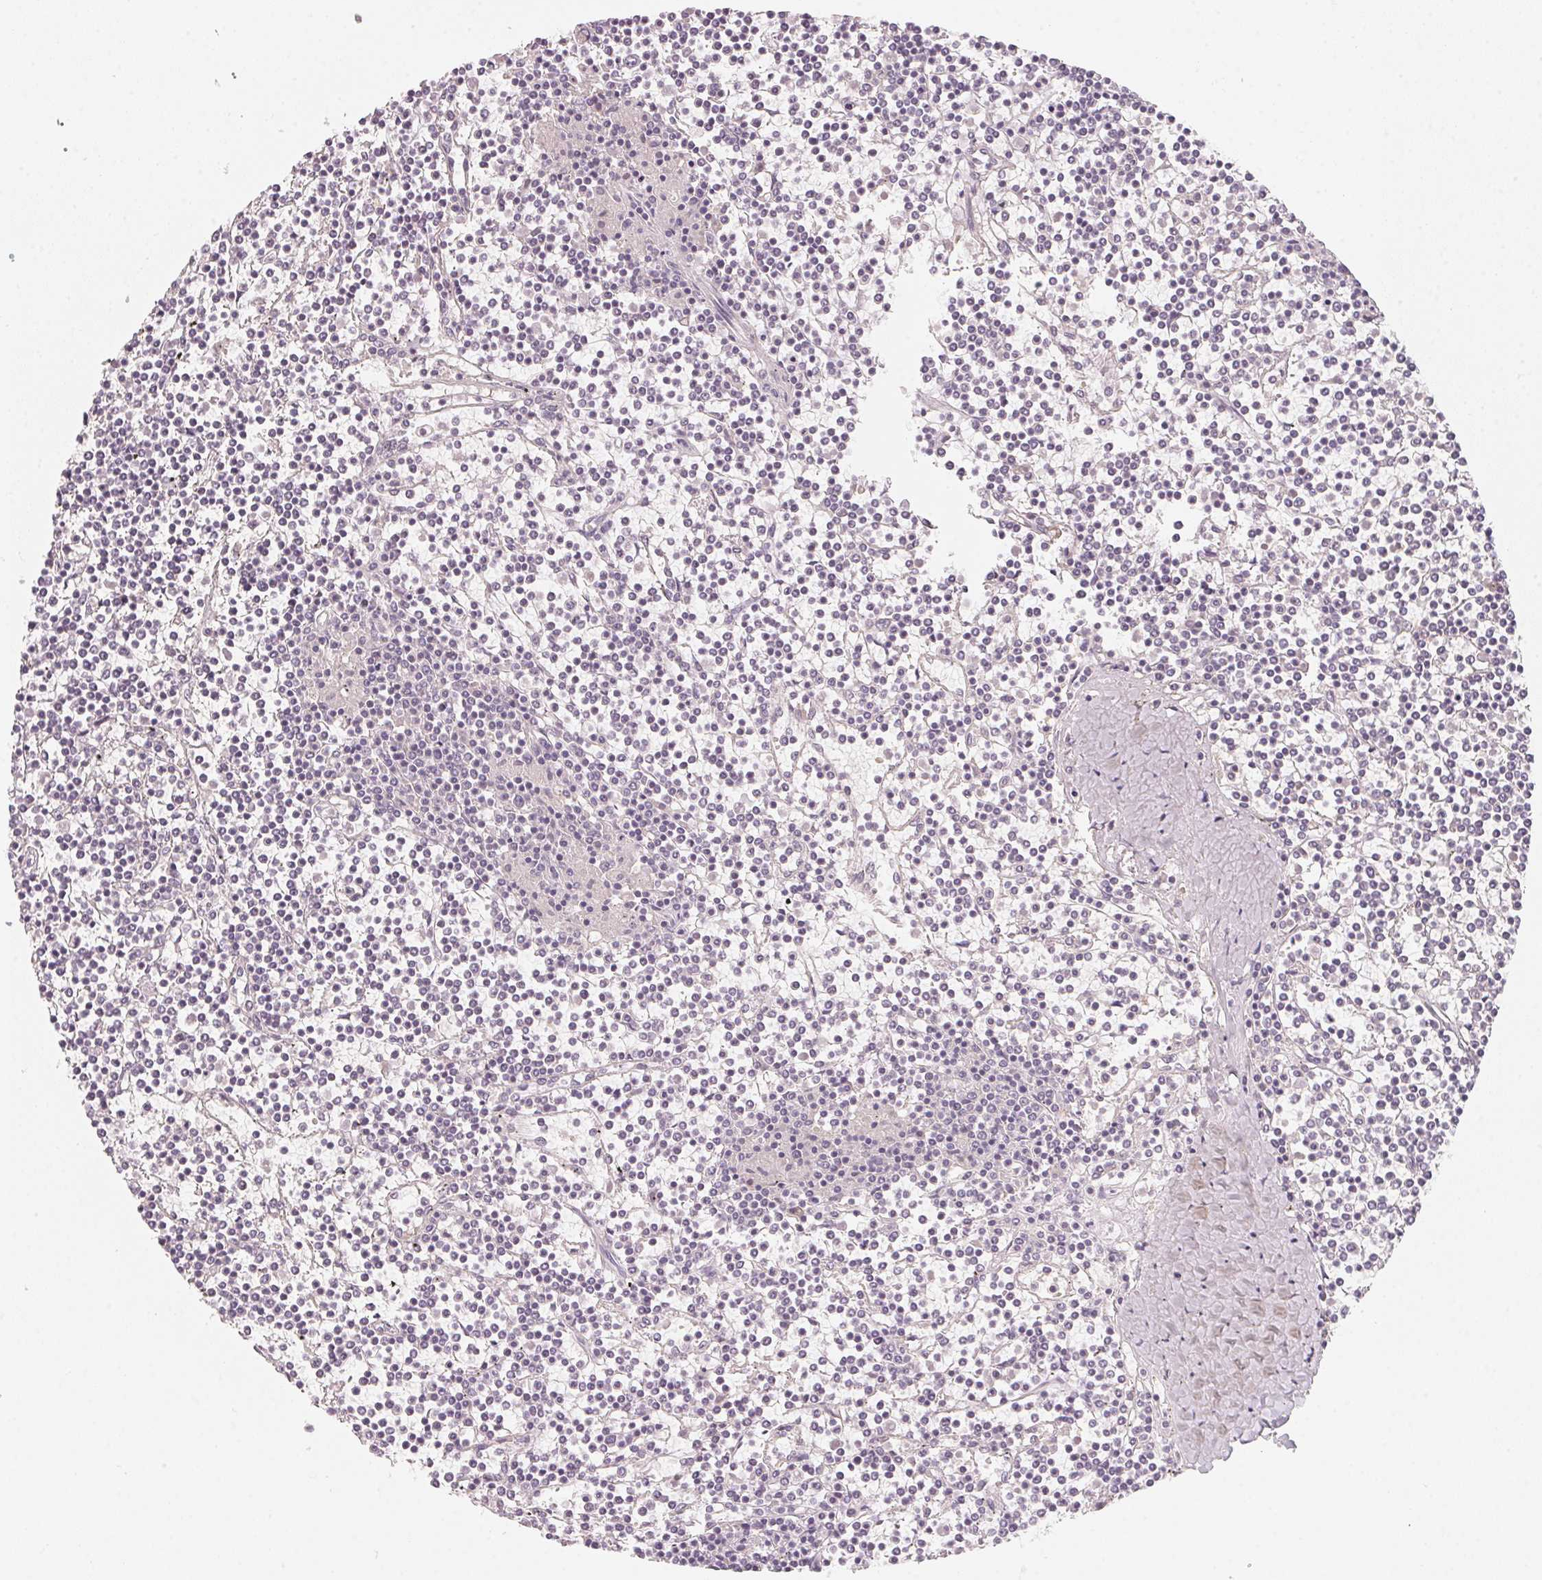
{"staining": {"intensity": "negative", "quantity": "none", "location": "none"}, "tissue": "lymphoma", "cell_type": "Tumor cells", "image_type": "cancer", "snomed": [{"axis": "morphology", "description": "Malignant lymphoma, non-Hodgkin's type, Low grade"}, {"axis": "topography", "description": "Spleen"}], "caption": "DAB immunohistochemical staining of low-grade malignant lymphoma, non-Hodgkin's type displays no significant positivity in tumor cells. (DAB immunohistochemistry visualized using brightfield microscopy, high magnification).", "gene": "ANKRD31", "patient": {"sex": "female", "age": 19}}